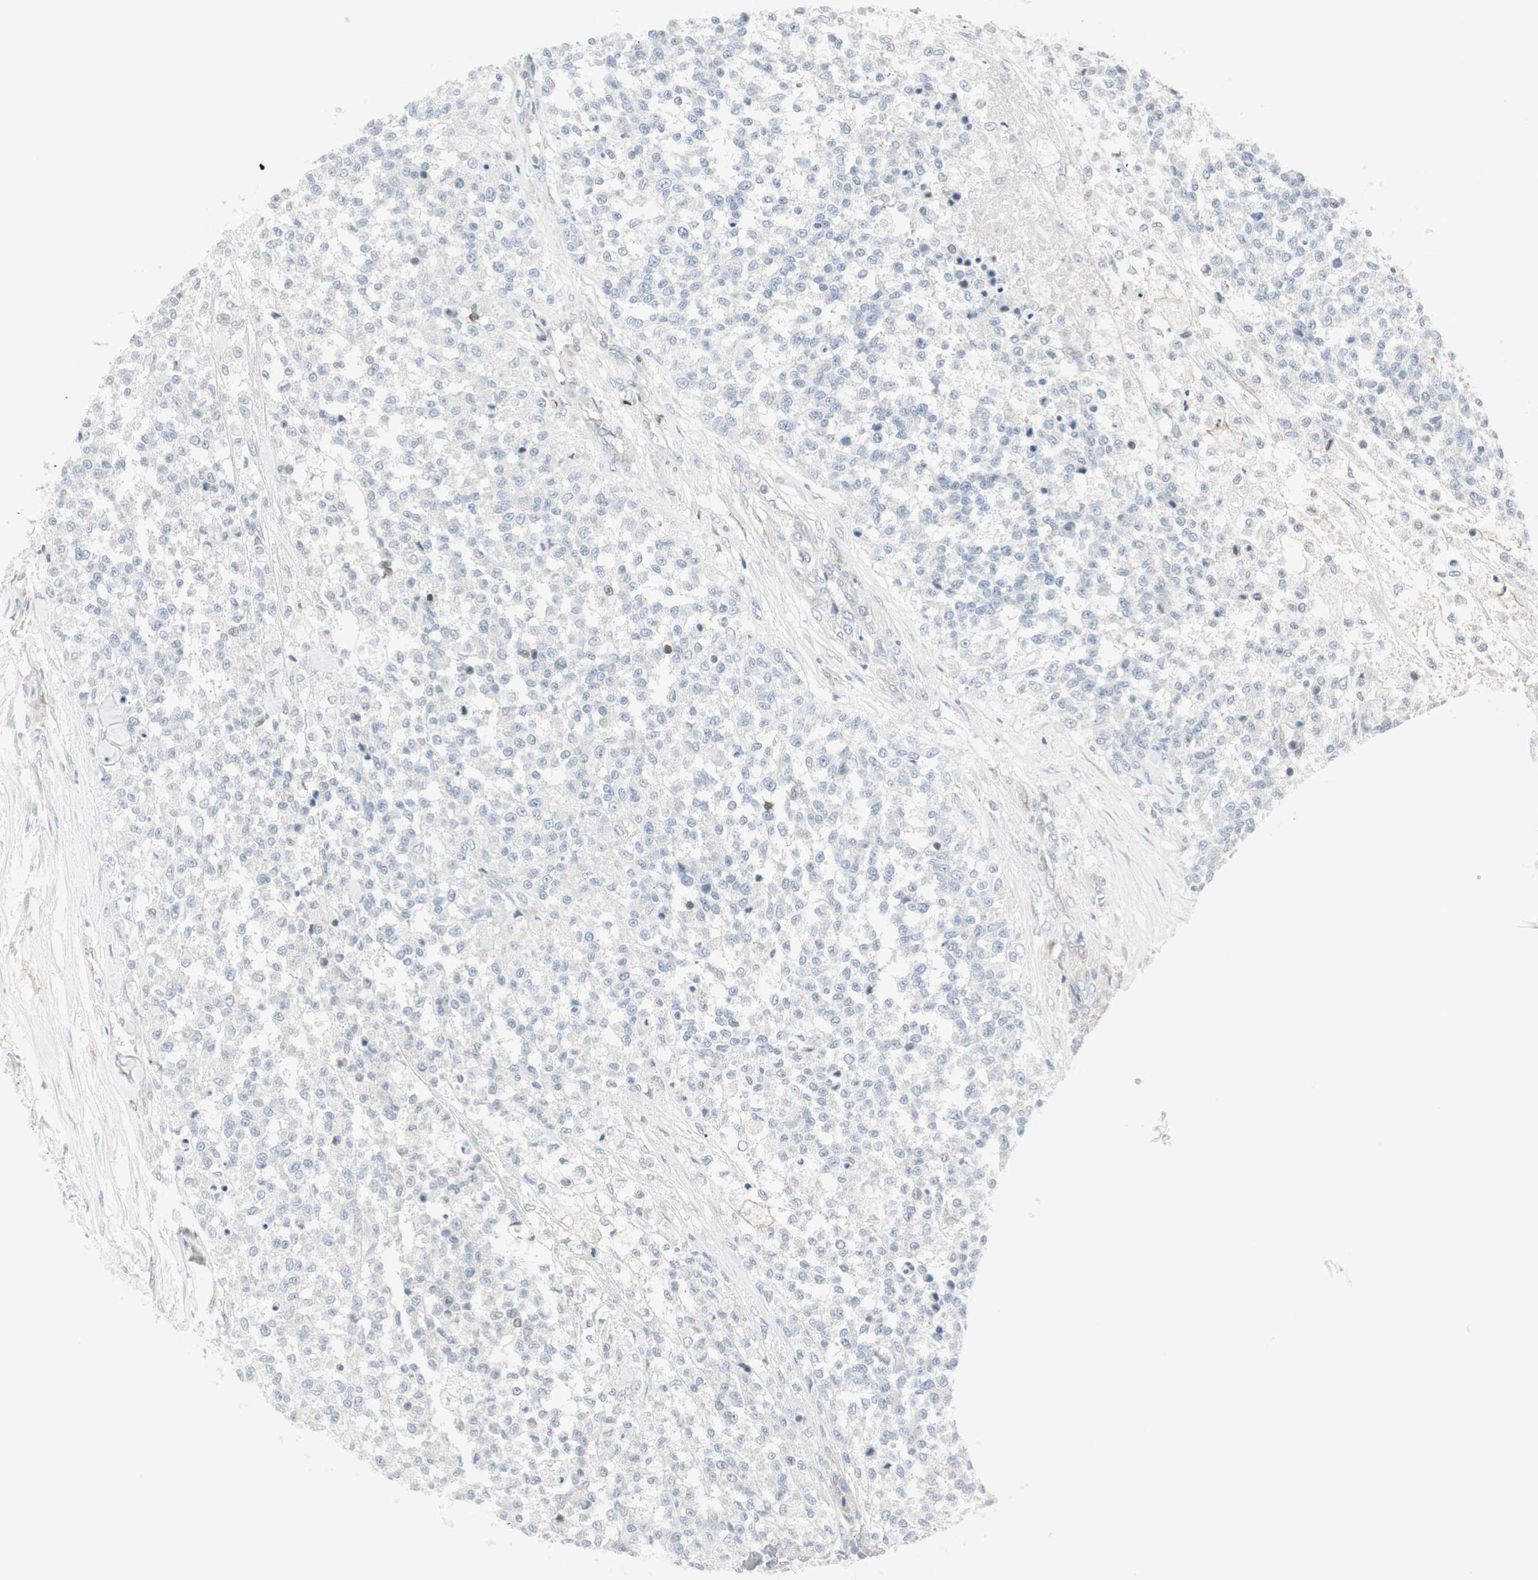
{"staining": {"intensity": "negative", "quantity": "none", "location": "none"}, "tissue": "testis cancer", "cell_type": "Tumor cells", "image_type": "cancer", "snomed": [{"axis": "morphology", "description": "Seminoma, NOS"}, {"axis": "topography", "description": "Testis"}], "caption": "This micrograph is of seminoma (testis) stained with immunohistochemistry (IHC) to label a protein in brown with the nuclei are counter-stained blue. There is no staining in tumor cells.", "gene": "MAP4K4", "patient": {"sex": "male", "age": 59}}